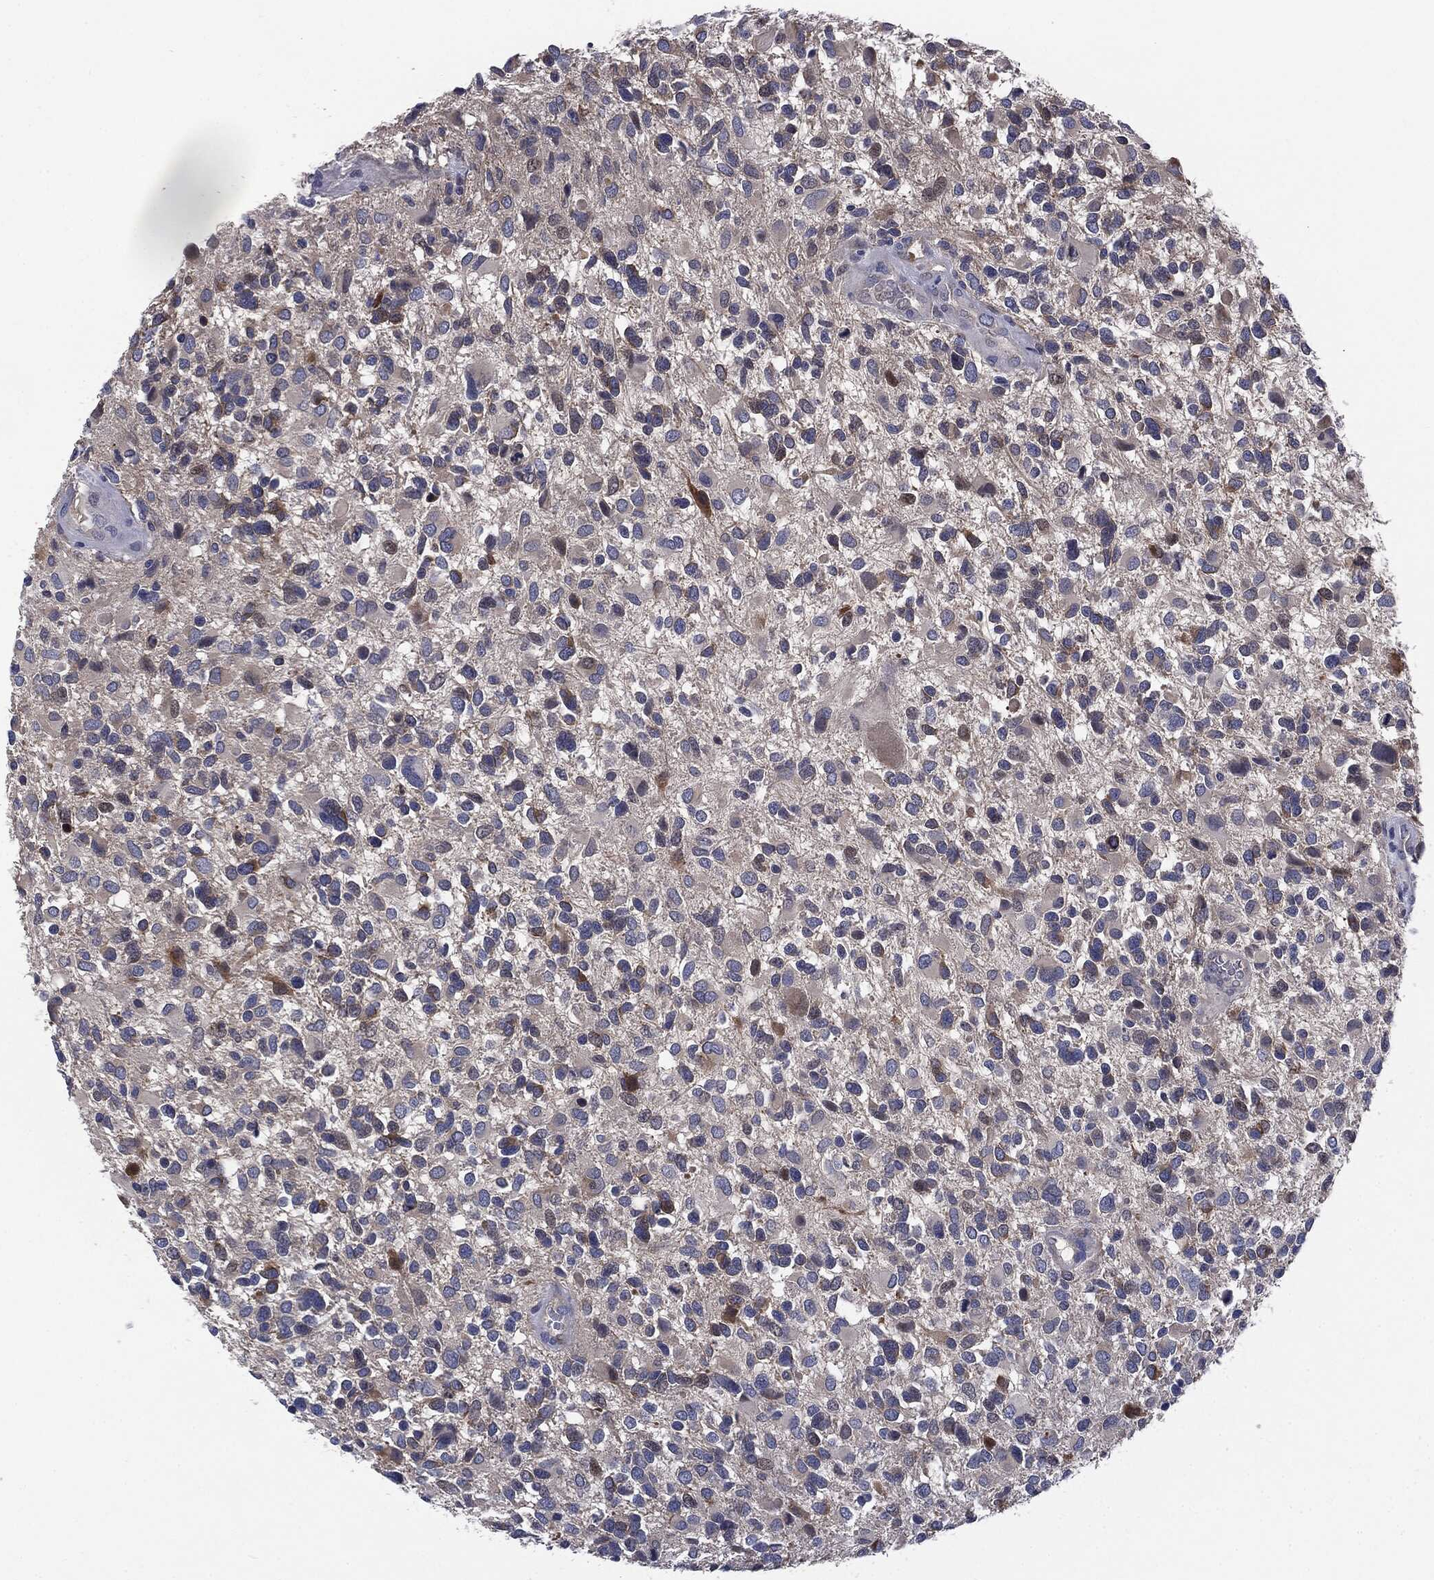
{"staining": {"intensity": "negative", "quantity": "none", "location": "none"}, "tissue": "glioma", "cell_type": "Tumor cells", "image_type": "cancer", "snomed": [{"axis": "morphology", "description": "Glioma, malignant, Low grade"}, {"axis": "topography", "description": "Brain"}], "caption": "Human malignant glioma (low-grade) stained for a protein using immunohistochemistry reveals no expression in tumor cells.", "gene": "KRT5", "patient": {"sex": "female", "age": 32}}